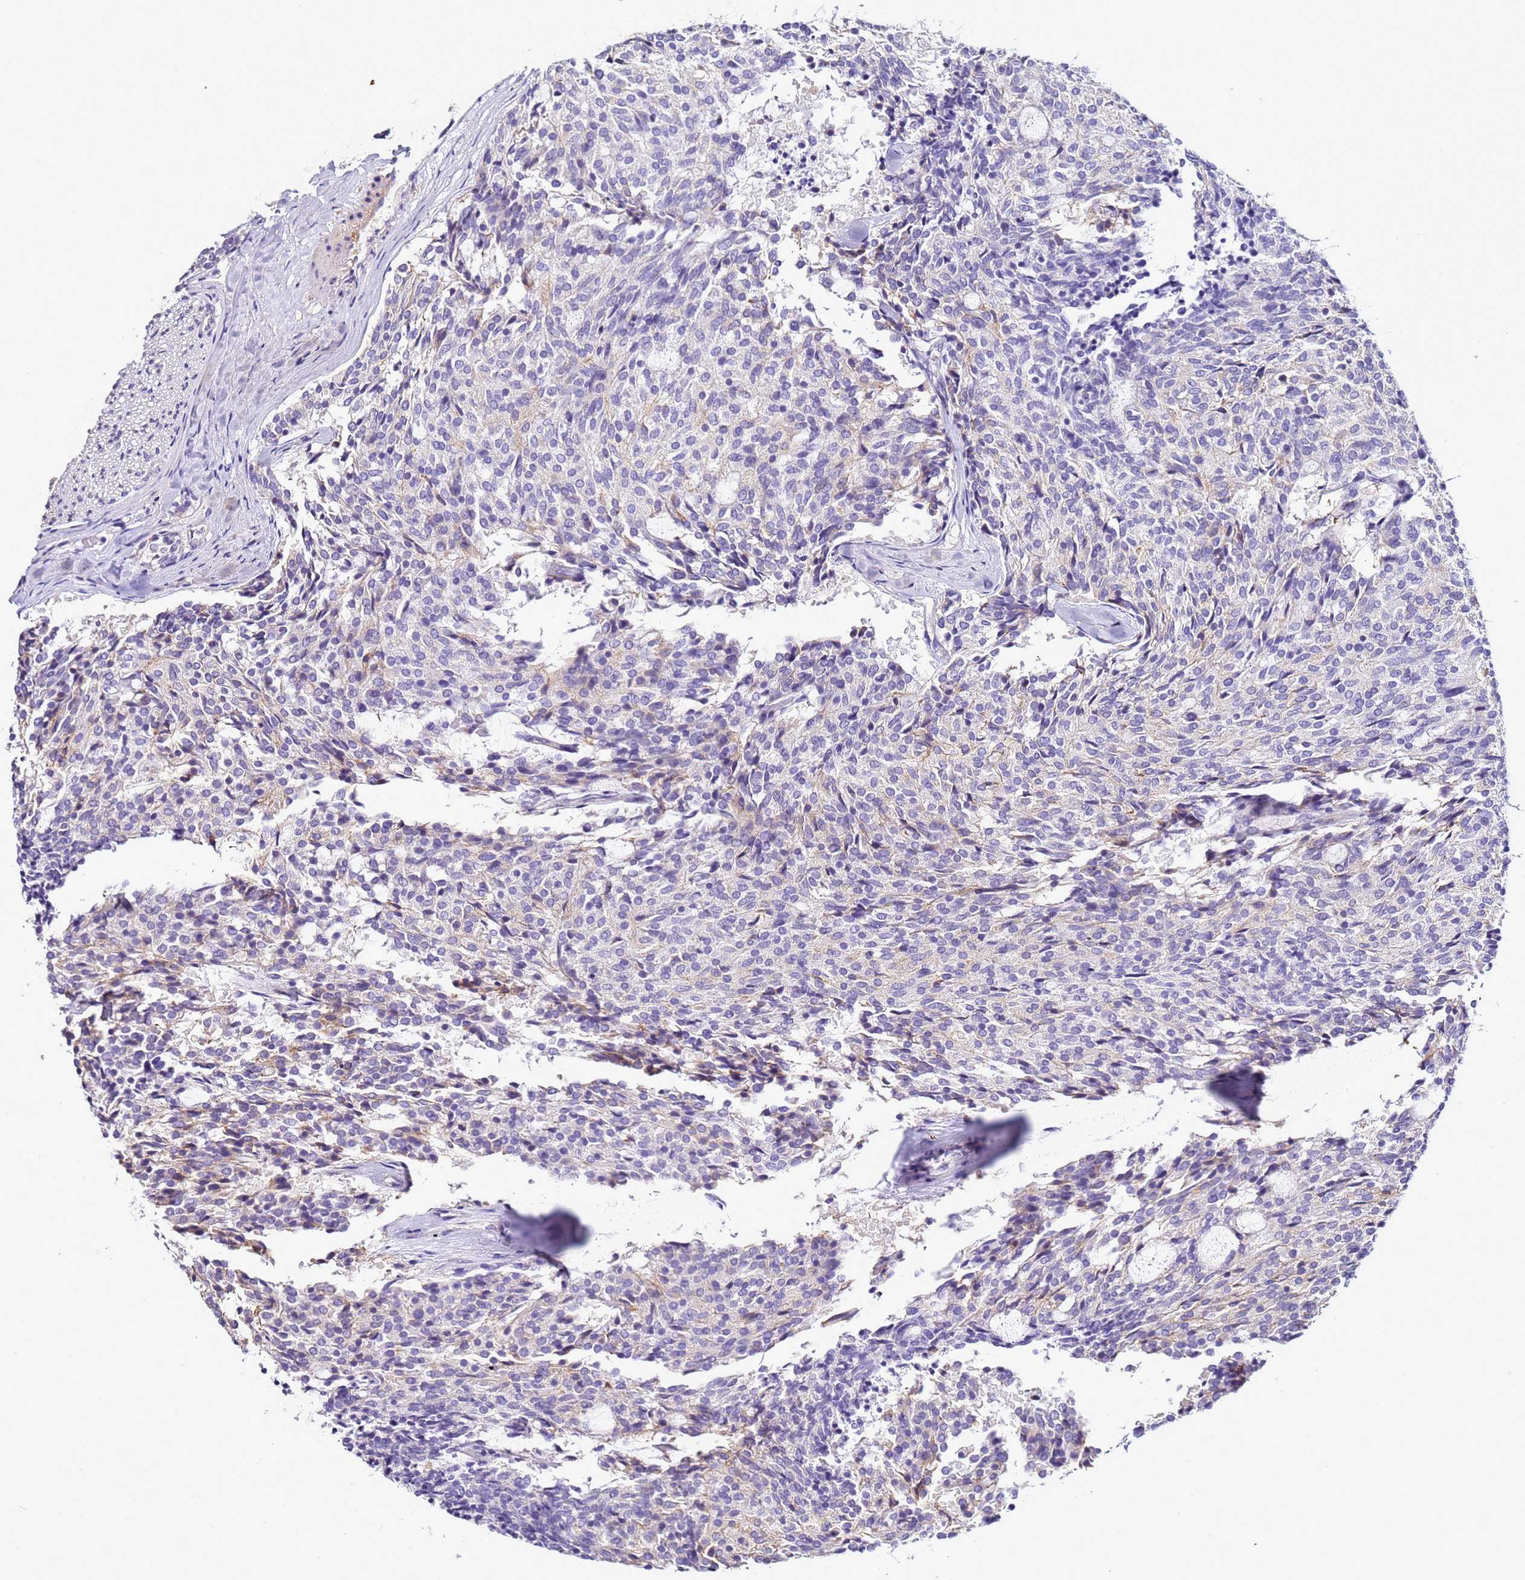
{"staining": {"intensity": "negative", "quantity": "none", "location": "none"}, "tissue": "carcinoid", "cell_type": "Tumor cells", "image_type": "cancer", "snomed": [{"axis": "morphology", "description": "Carcinoid, malignant, NOS"}, {"axis": "topography", "description": "Pancreas"}], "caption": "High magnification brightfield microscopy of carcinoid stained with DAB (3,3'-diaminobenzidine) (brown) and counterstained with hematoxylin (blue): tumor cells show no significant expression. (DAB IHC visualized using brightfield microscopy, high magnification).", "gene": "FAM166B", "patient": {"sex": "female", "age": 54}}